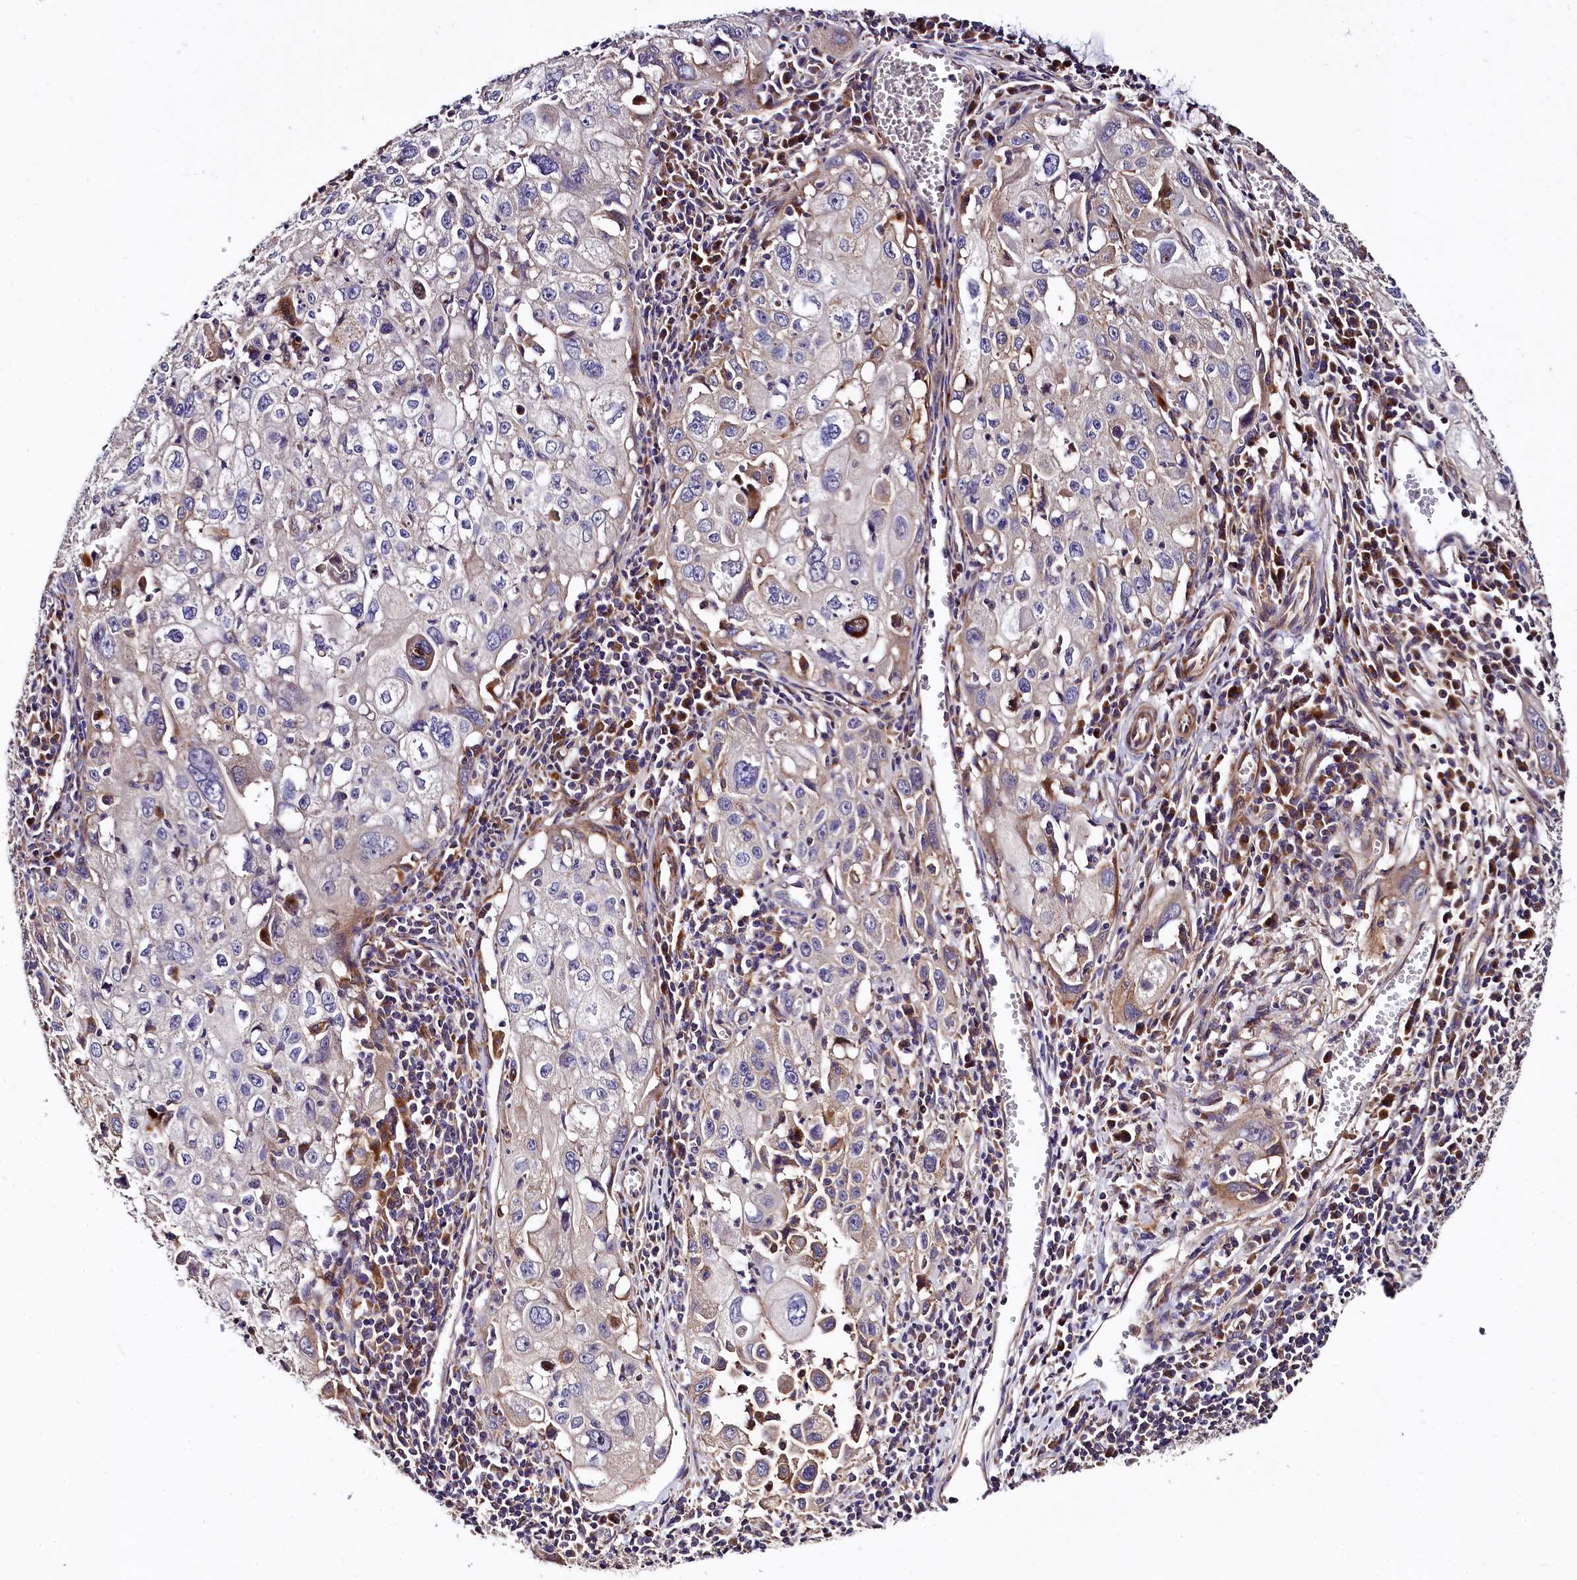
{"staining": {"intensity": "moderate", "quantity": "<25%", "location": "cytoplasmic/membranous"}, "tissue": "cervical cancer", "cell_type": "Tumor cells", "image_type": "cancer", "snomed": [{"axis": "morphology", "description": "Squamous cell carcinoma, NOS"}, {"axis": "topography", "description": "Cervix"}], "caption": "Immunohistochemistry (IHC) staining of cervical cancer (squamous cell carcinoma), which exhibits low levels of moderate cytoplasmic/membranous positivity in about <25% of tumor cells indicating moderate cytoplasmic/membranous protein staining. The staining was performed using DAB (3,3'-diaminobenzidine) (brown) for protein detection and nuclei were counterstained in hematoxylin (blue).", "gene": "SPRYD3", "patient": {"sex": "female", "age": 42}}